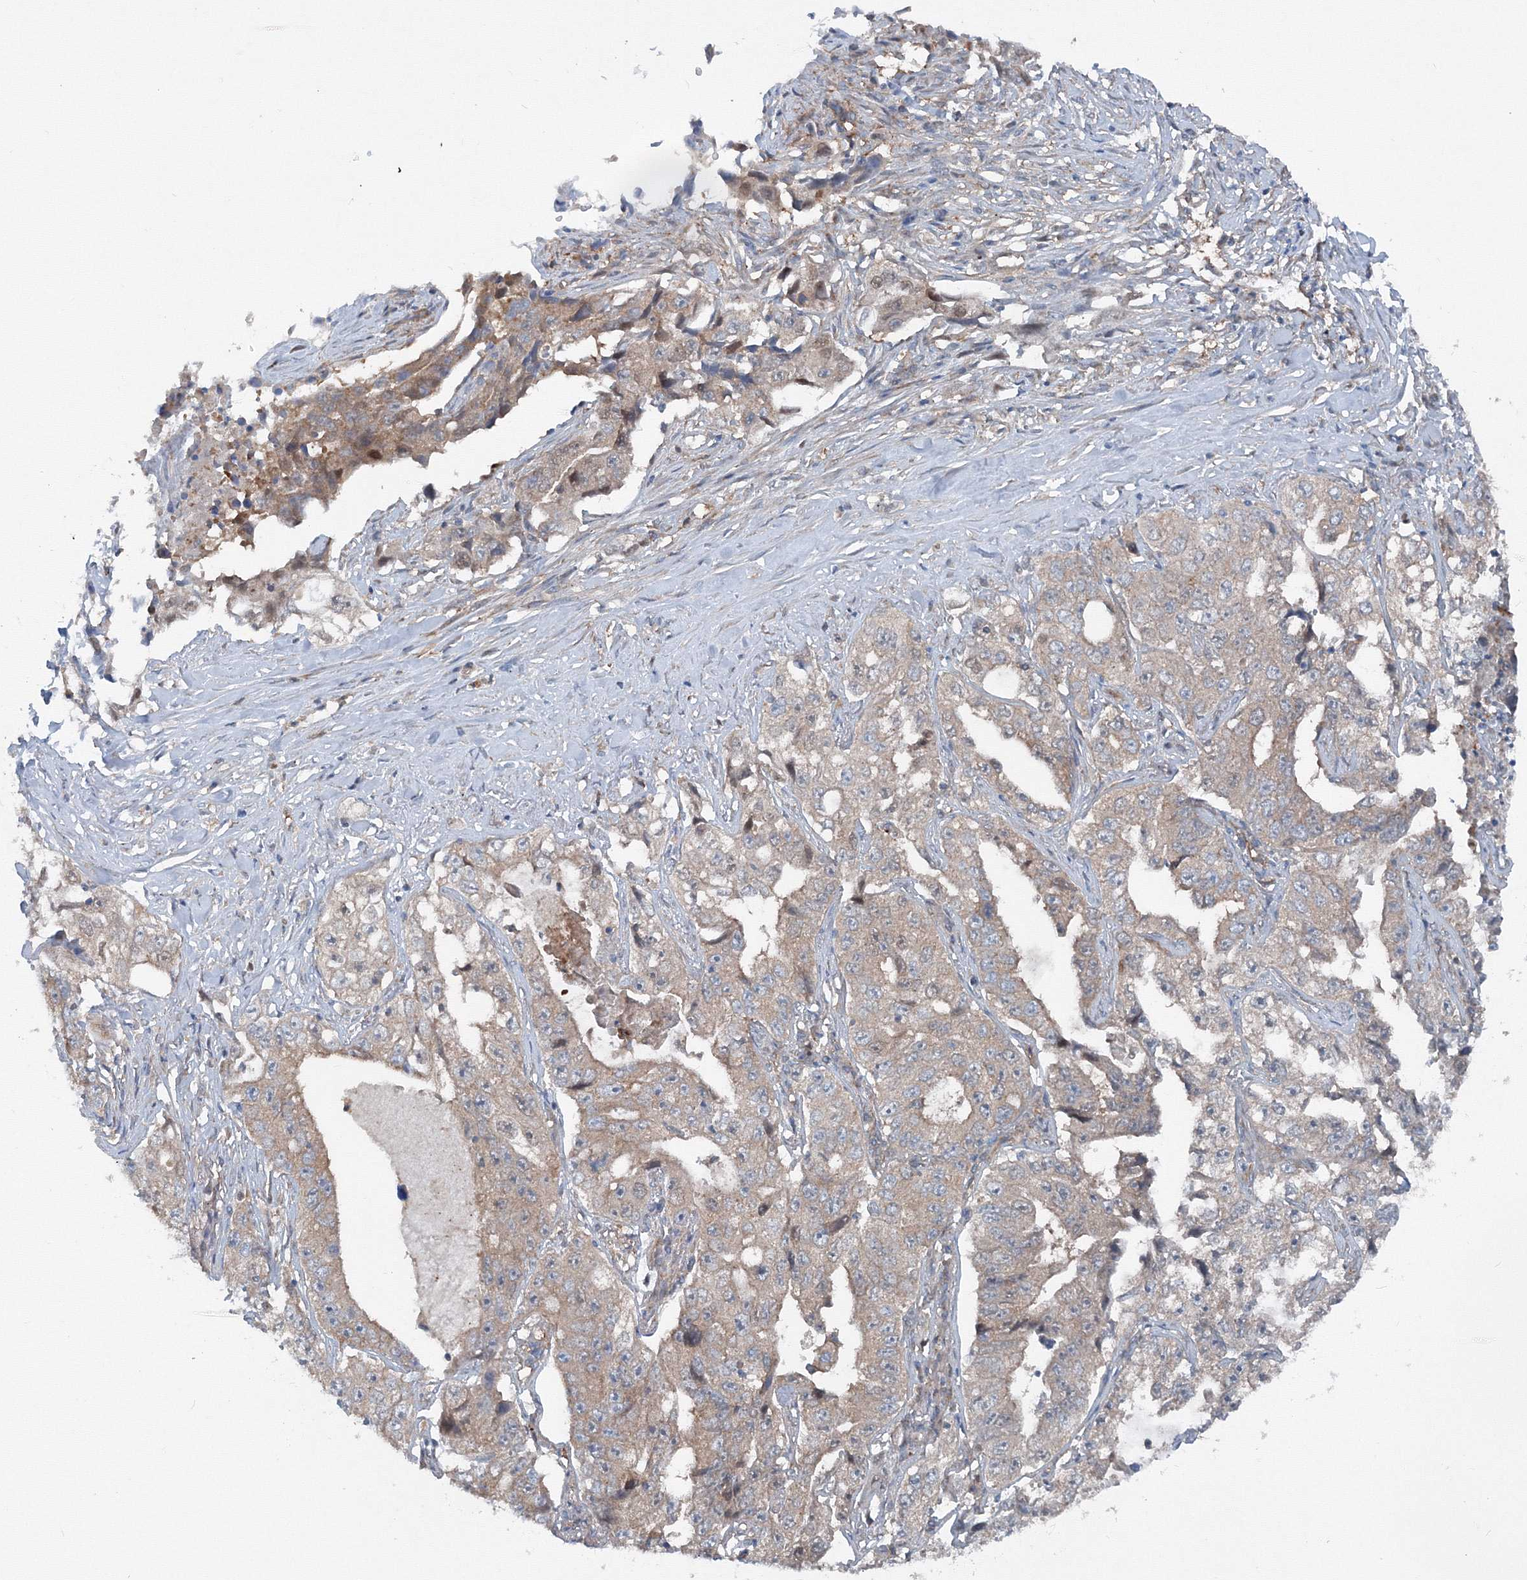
{"staining": {"intensity": "weak", "quantity": "25%-75%", "location": "cytoplasmic/membranous"}, "tissue": "lung cancer", "cell_type": "Tumor cells", "image_type": "cancer", "snomed": [{"axis": "morphology", "description": "Adenocarcinoma, NOS"}, {"axis": "topography", "description": "Lung"}], "caption": "High-magnification brightfield microscopy of lung cancer stained with DAB (3,3'-diaminobenzidine) (brown) and counterstained with hematoxylin (blue). tumor cells exhibit weak cytoplasmic/membranous expression is present in about25%-75% of cells.", "gene": "TPRKB", "patient": {"sex": "female", "age": 51}}